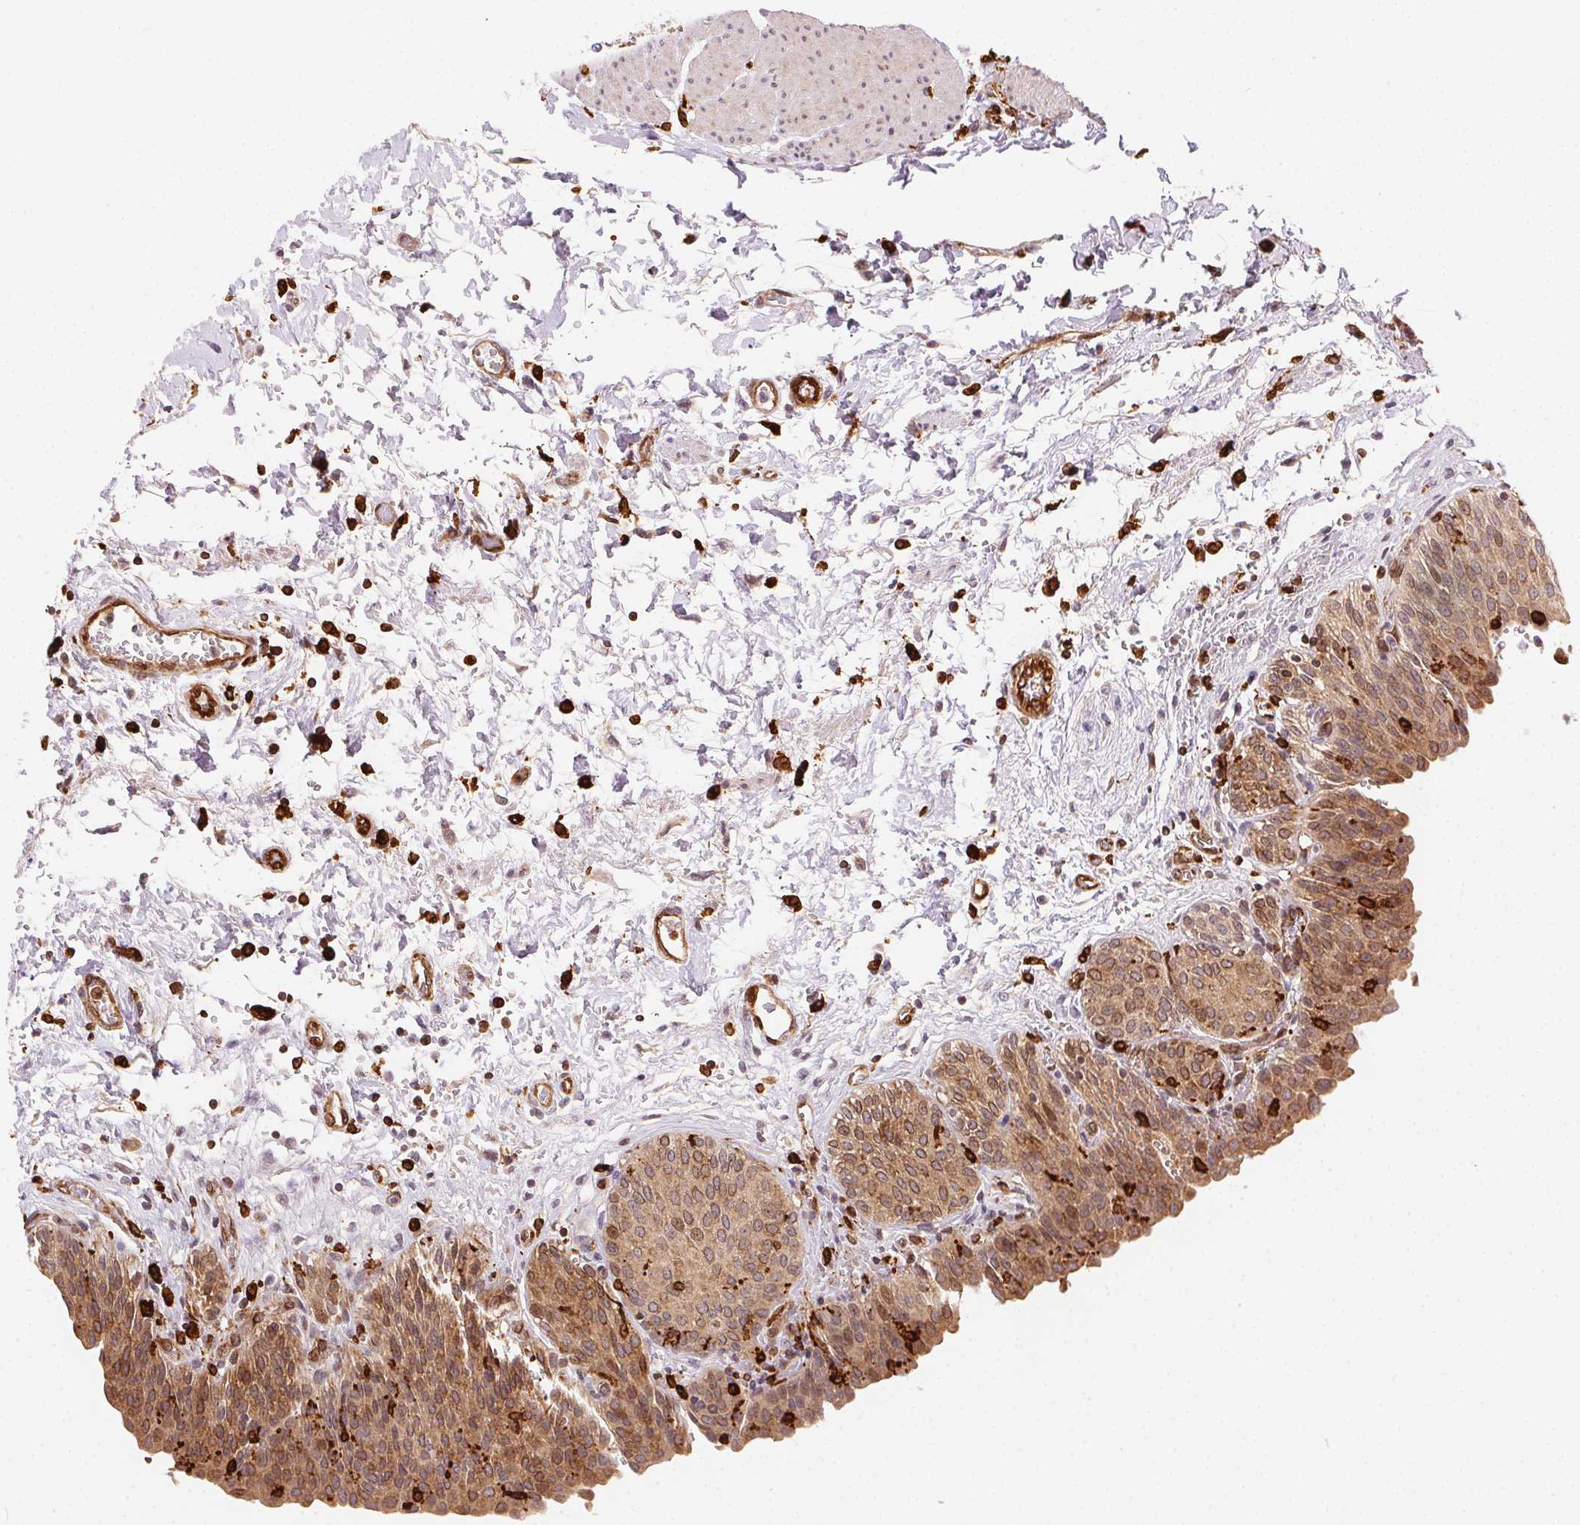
{"staining": {"intensity": "moderate", "quantity": ">75%", "location": "cytoplasmic/membranous"}, "tissue": "urinary bladder", "cell_type": "Urothelial cells", "image_type": "normal", "snomed": [{"axis": "morphology", "description": "Normal tissue, NOS"}, {"axis": "topography", "description": "Urinary bladder"}], "caption": "The micrograph demonstrates immunohistochemical staining of normal urinary bladder. There is moderate cytoplasmic/membranous staining is appreciated in about >75% of urothelial cells. (DAB = brown stain, brightfield microscopy at high magnification).", "gene": "RNASET2", "patient": {"sex": "male", "age": 68}}